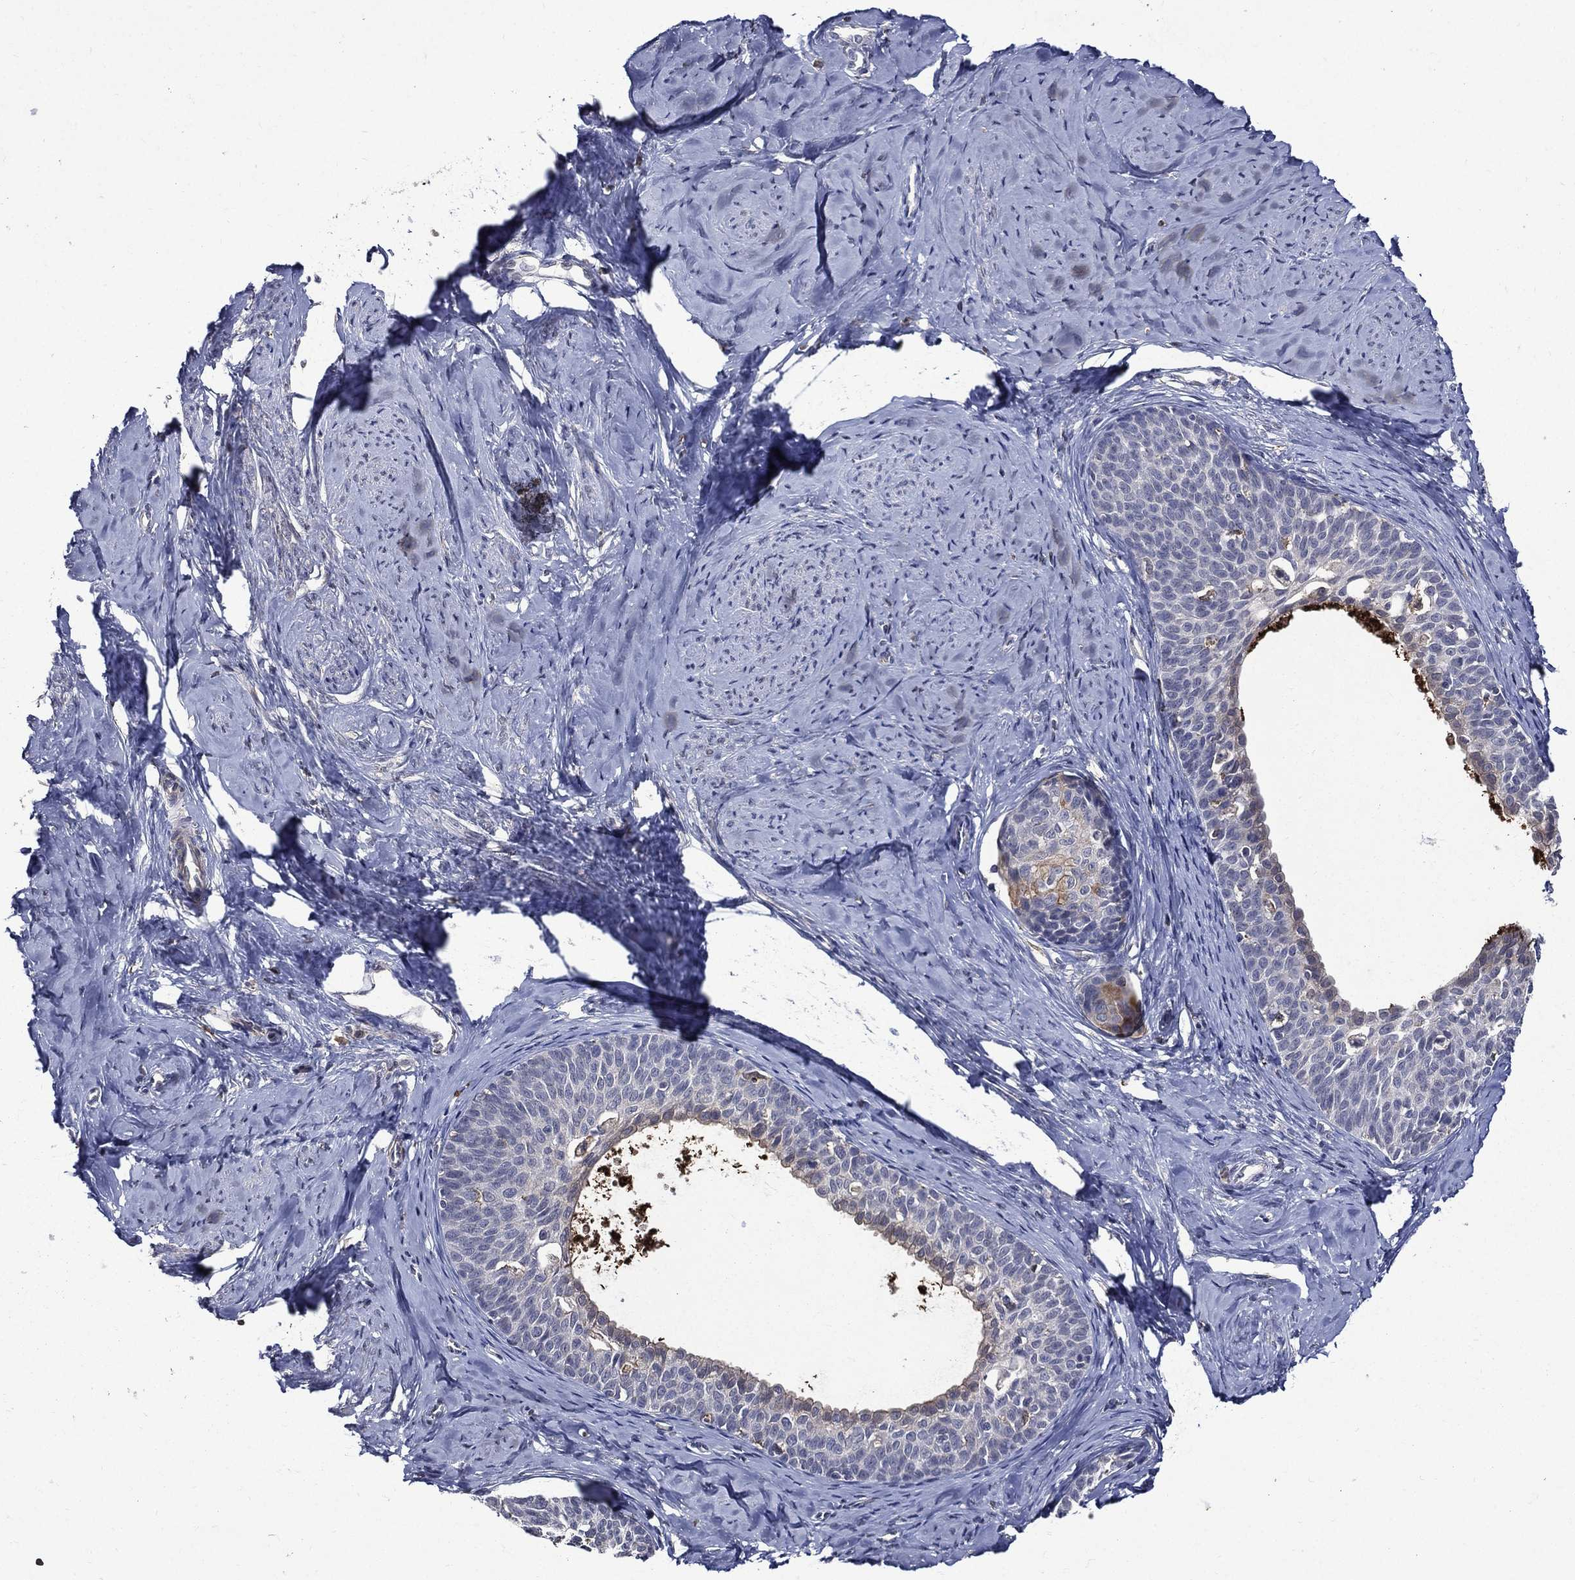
{"staining": {"intensity": "negative", "quantity": "none", "location": "none"}, "tissue": "cervical cancer", "cell_type": "Tumor cells", "image_type": "cancer", "snomed": [{"axis": "morphology", "description": "Squamous cell carcinoma, NOS"}, {"axis": "topography", "description": "Cervix"}], "caption": "The immunohistochemistry (IHC) image has no significant staining in tumor cells of cervical cancer tissue. (DAB (3,3'-diaminobenzidine) immunohistochemistry visualized using brightfield microscopy, high magnification).", "gene": "GPR171", "patient": {"sex": "female", "age": 51}}